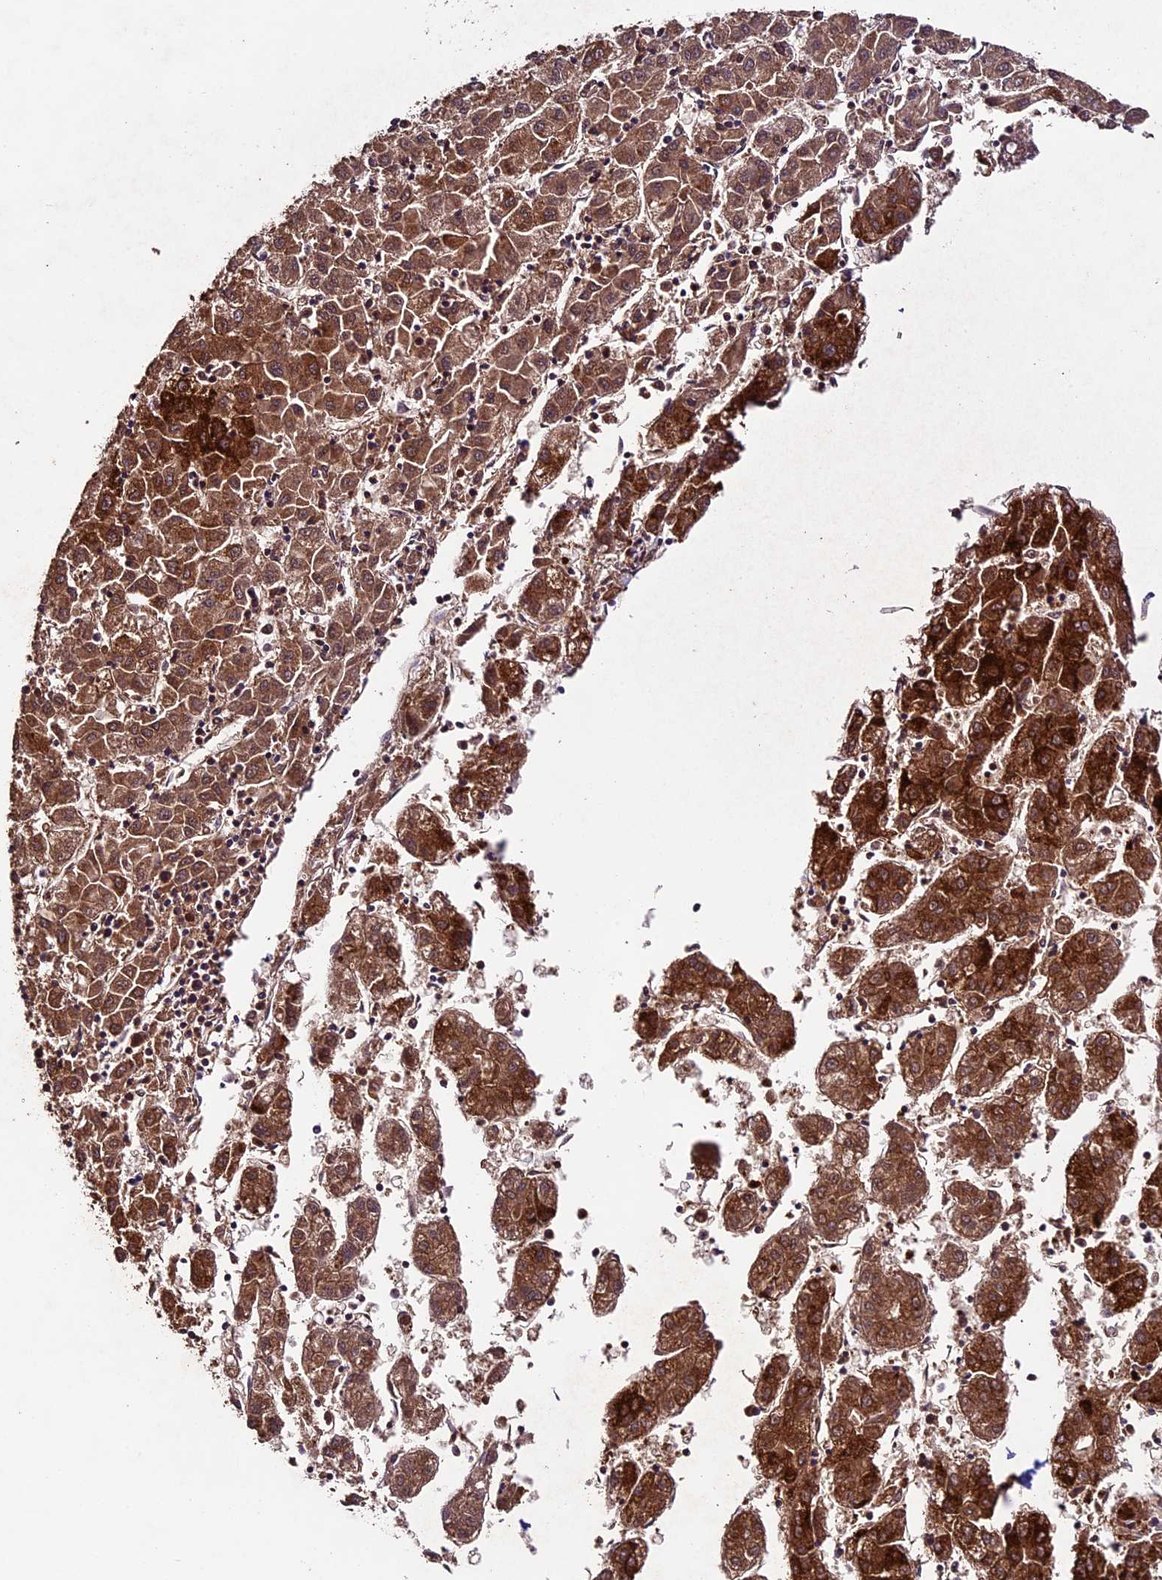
{"staining": {"intensity": "strong", "quantity": ">75%", "location": "cytoplasmic/membranous"}, "tissue": "liver cancer", "cell_type": "Tumor cells", "image_type": "cancer", "snomed": [{"axis": "morphology", "description": "Carcinoma, Hepatocellular, NOS"}, {"axis": "topography", "description": "Liver"}], "caption": "High-power microscopy captured an immunohistochemistry micrograph of liver hepatocellular carcinoma, revealing strong cytoplasmic/membranous expression in about >75% of tumor cells.", "gene": "SBNO2", "patient": {"sex": "male", "age": 72}}